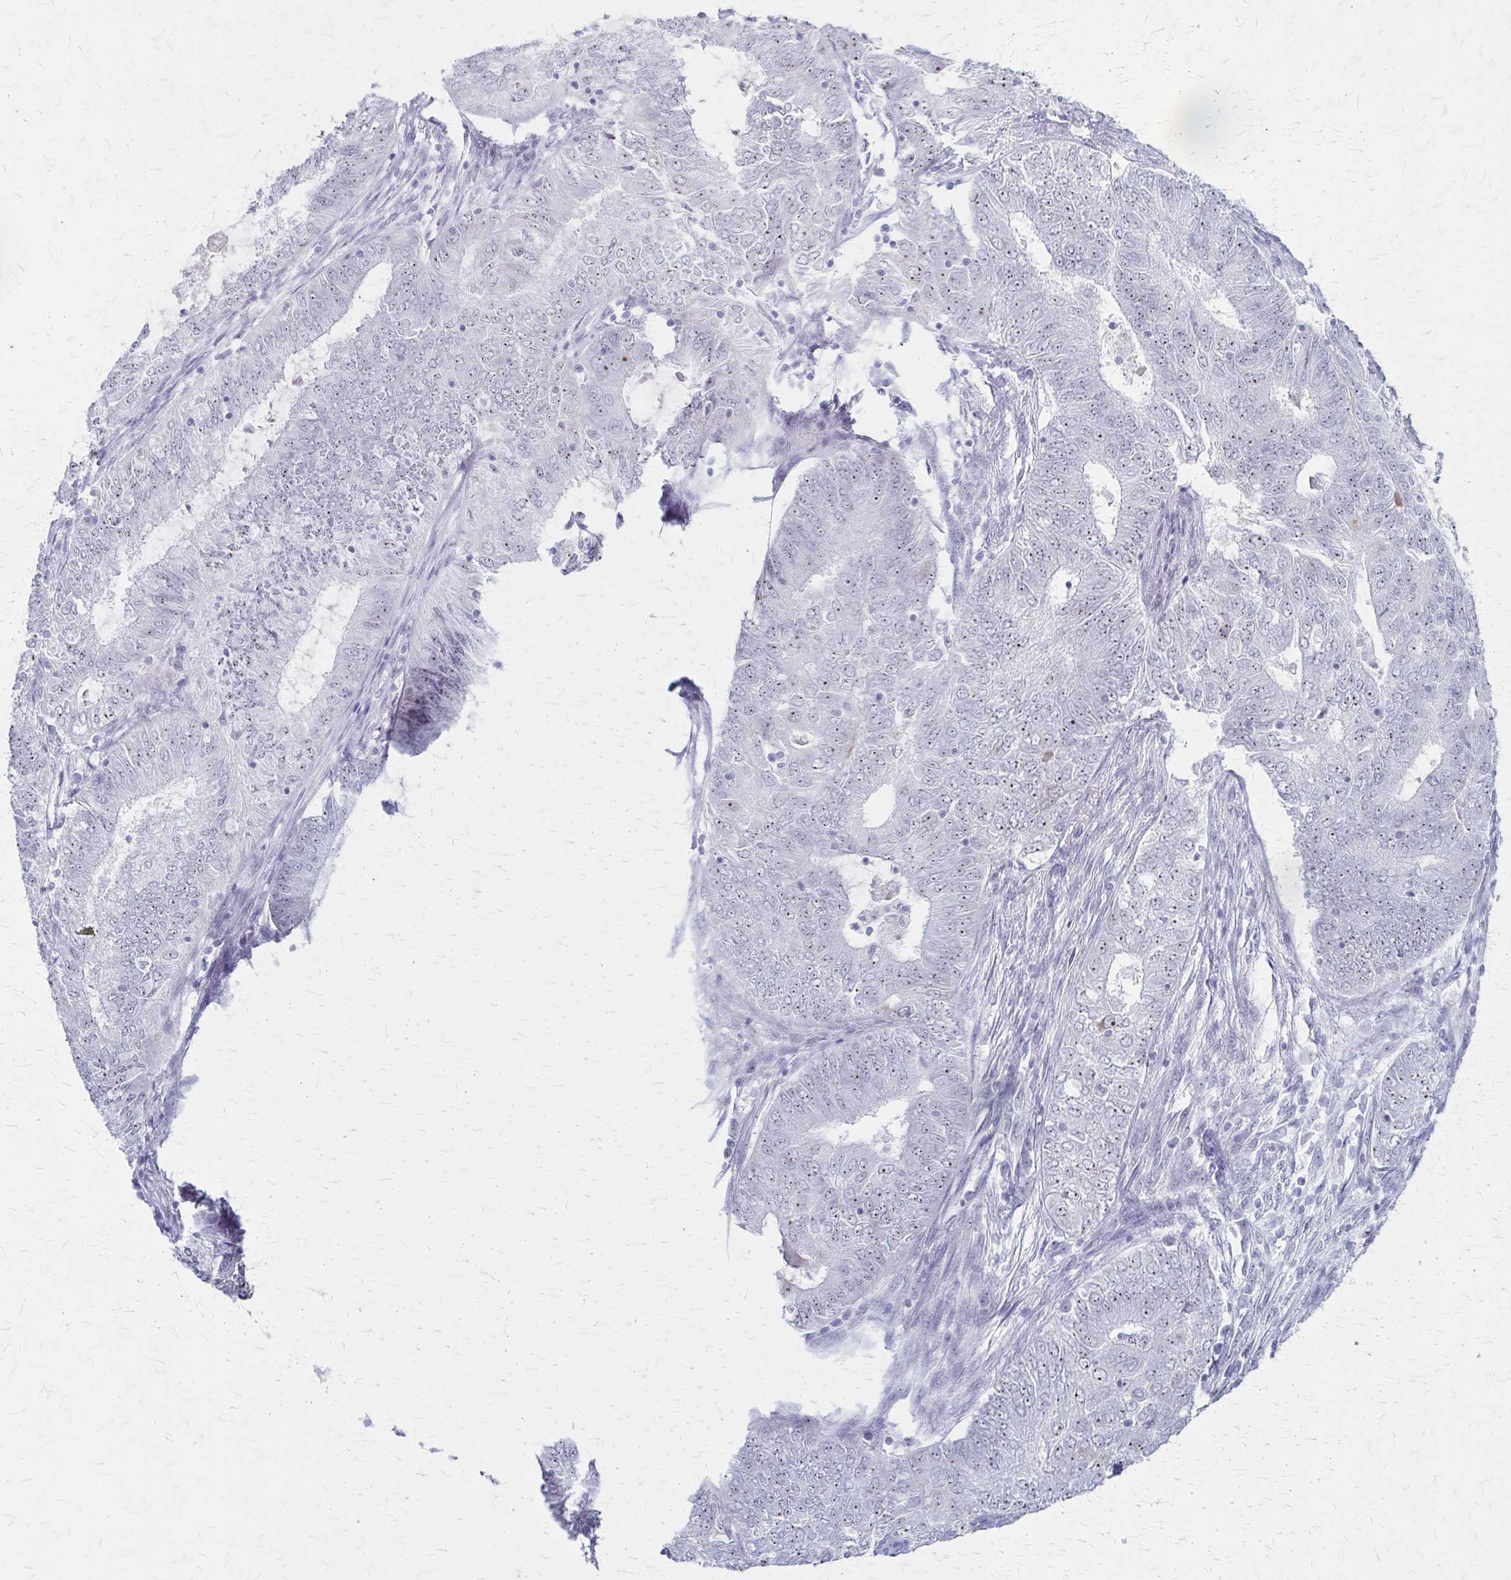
{"staining": {"intensity": "weak", "quantity": "<25%", "location": "nuclear"}, "tissue": "endometrial cancer", "cell_type": "Tumor cells", "image_type": "cancer", "snomed": [{"axis": "morphology", "description": "Adenocarcinoma, NOS"}, {"axis": "topography", "description": "Endometrium"}], "caption": "A high-resolution image shows immunohistochemistry staining of endometrial adenocarcinoma, which displays no significant expression in tumor cells.", "gene": "DLK2", "patient": {"sex": "female", "age": 62}}